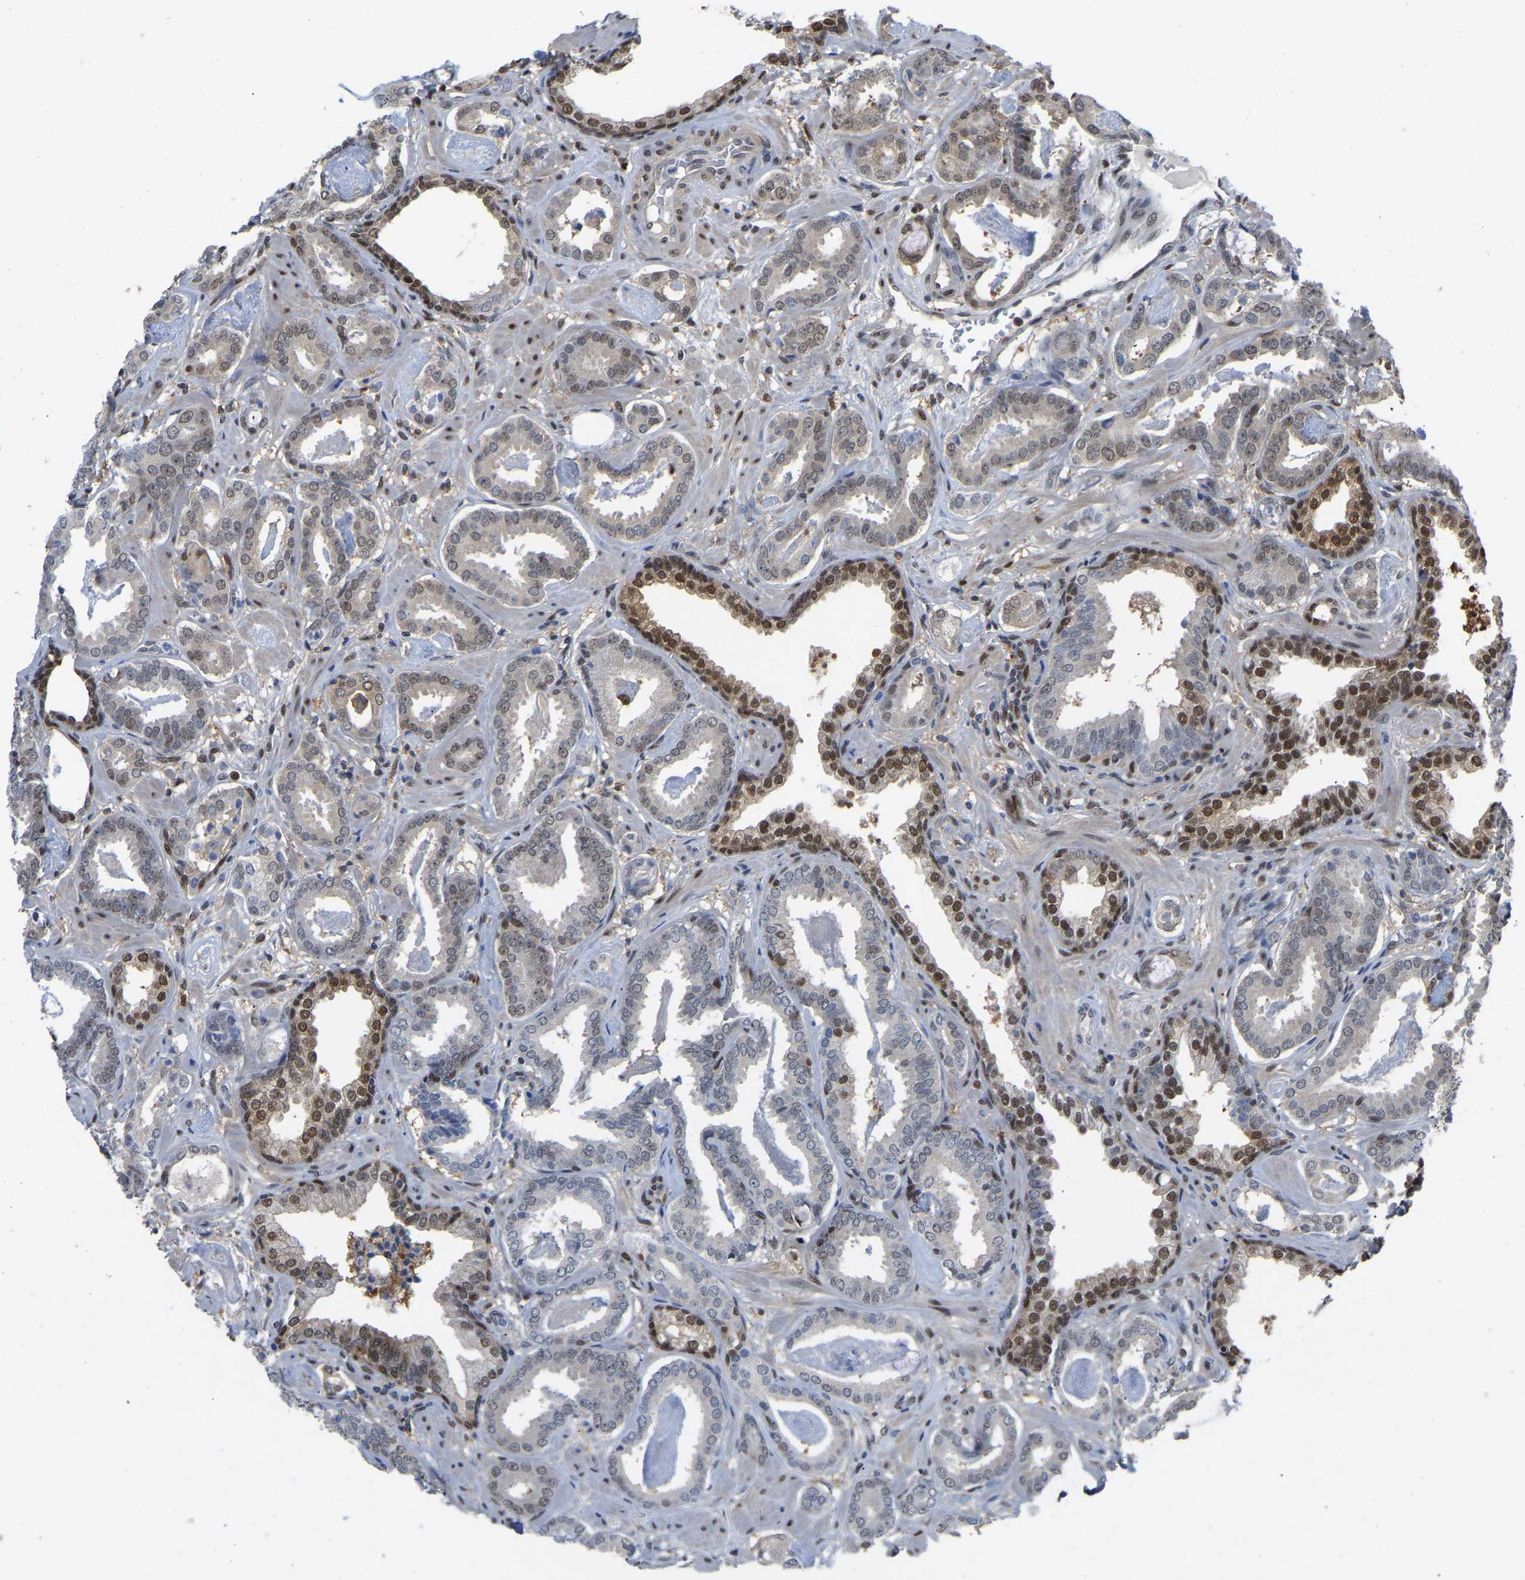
{"staining": {"intensity": "strong", "quantity": "<25%", "location": "nuclear"}, "tissue": "prostate cancer", "cell_type": "Tumor cells", "image_type": "cancer", "snomed": [{"axis": "morphology", "description": "Adenocarcinoma, Low grade"}, {"axis": "topography", "description": "Prostate"}], "caption": "Tumor cells demonstrate strong nuclear staining in about <25% of cells in low-grade adenocarcinoma (prostate).", "gene": "KLRG2", "patient": {"sex": "male", "age": 53}}